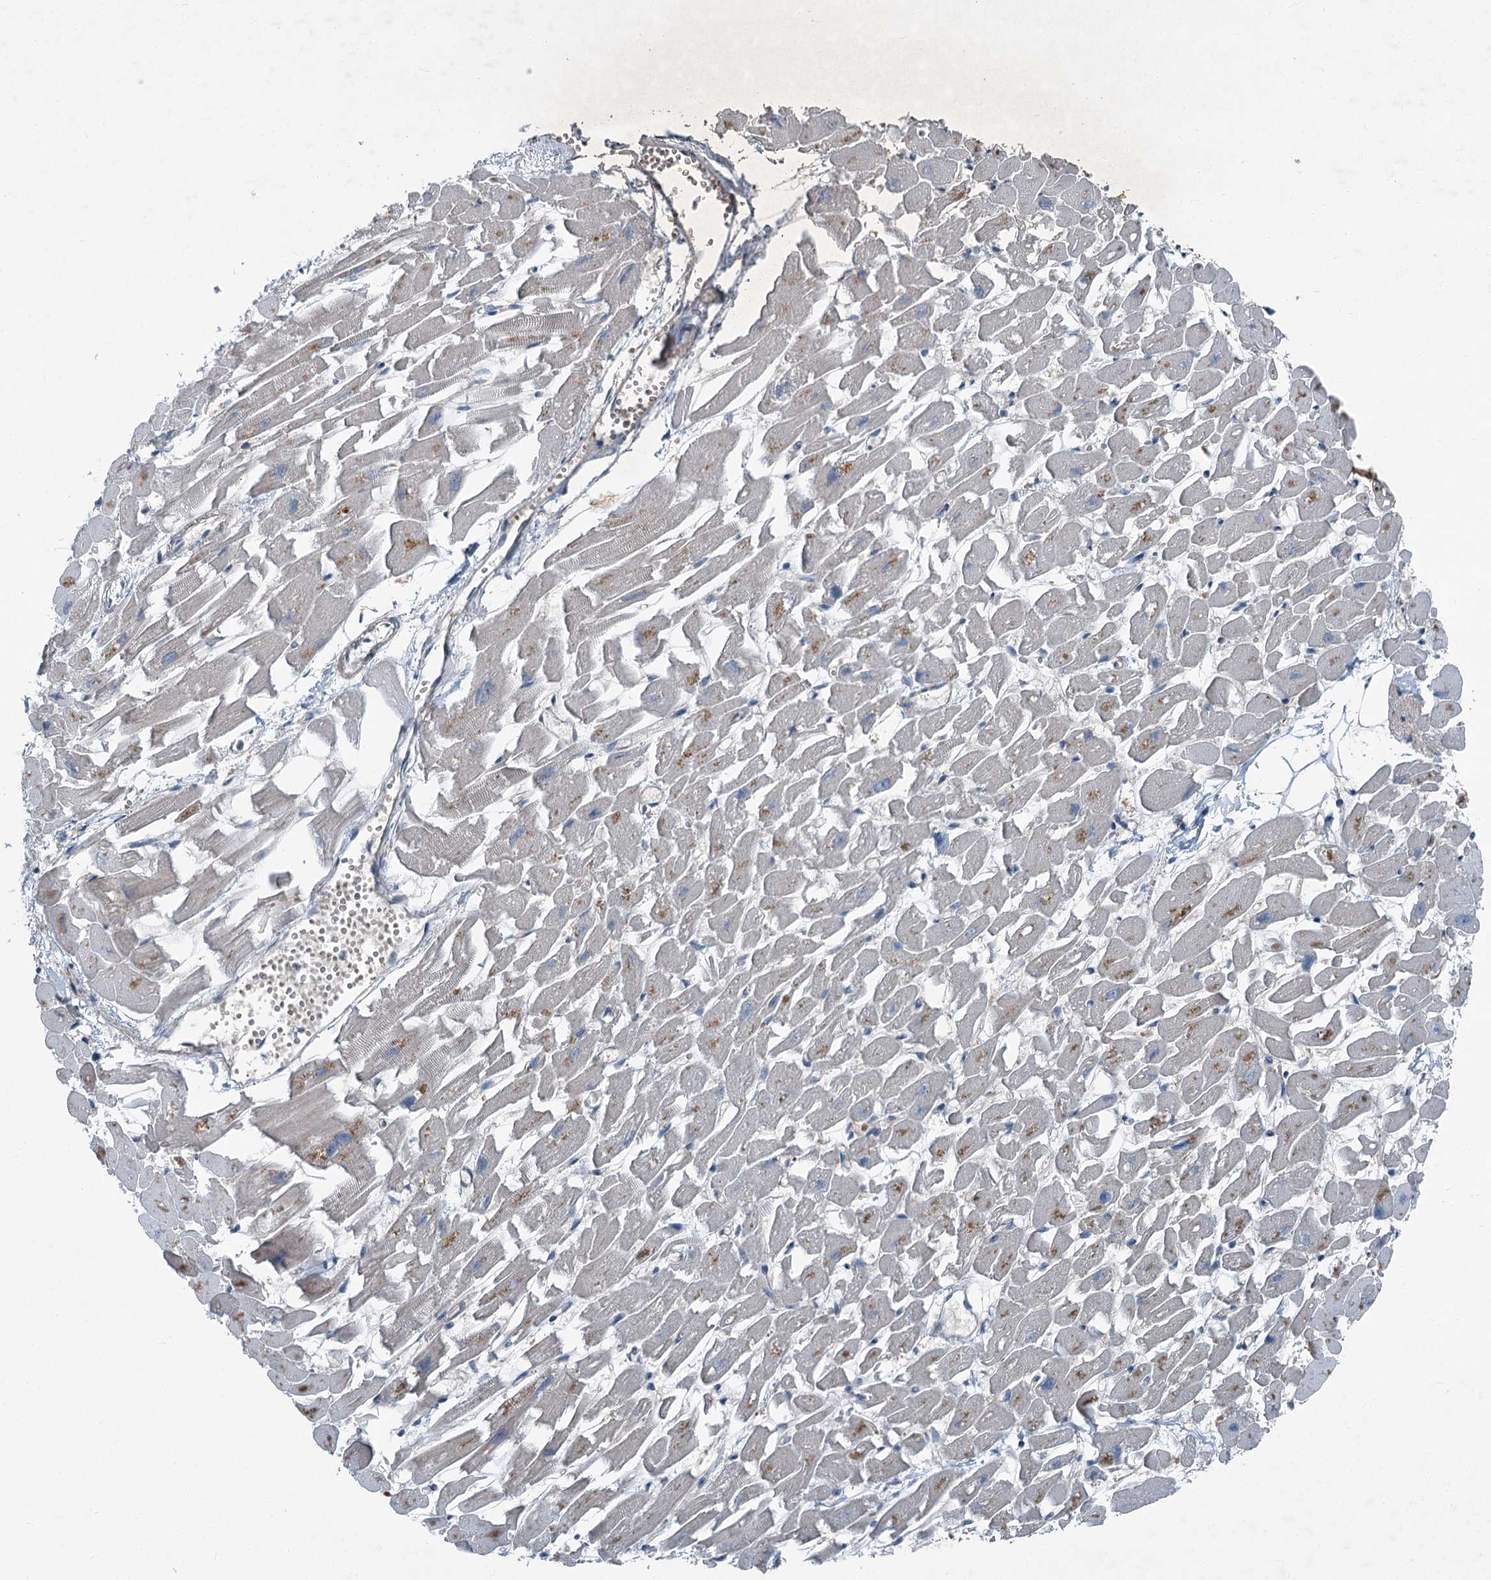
{"staining": {"intensity": "weak", "quantity": "<25%", "location": "cytoplasmic/membranous"}, "tissue": "heart muscle", "cell_type": "Cardiomyocytes", "image_type": "normal", "snomed": [{"axis": "morphology", "description": "Normal tissue, NOS"}, {"axis": "topography", "description": "Heart"}], "caption": "DAB immunohistochemical staining of unremarkable human heart muscle reveals no significant expression in cardiomyocytes.", "gene": "AXL", "patient": {"sex": "female", "age": 64}}